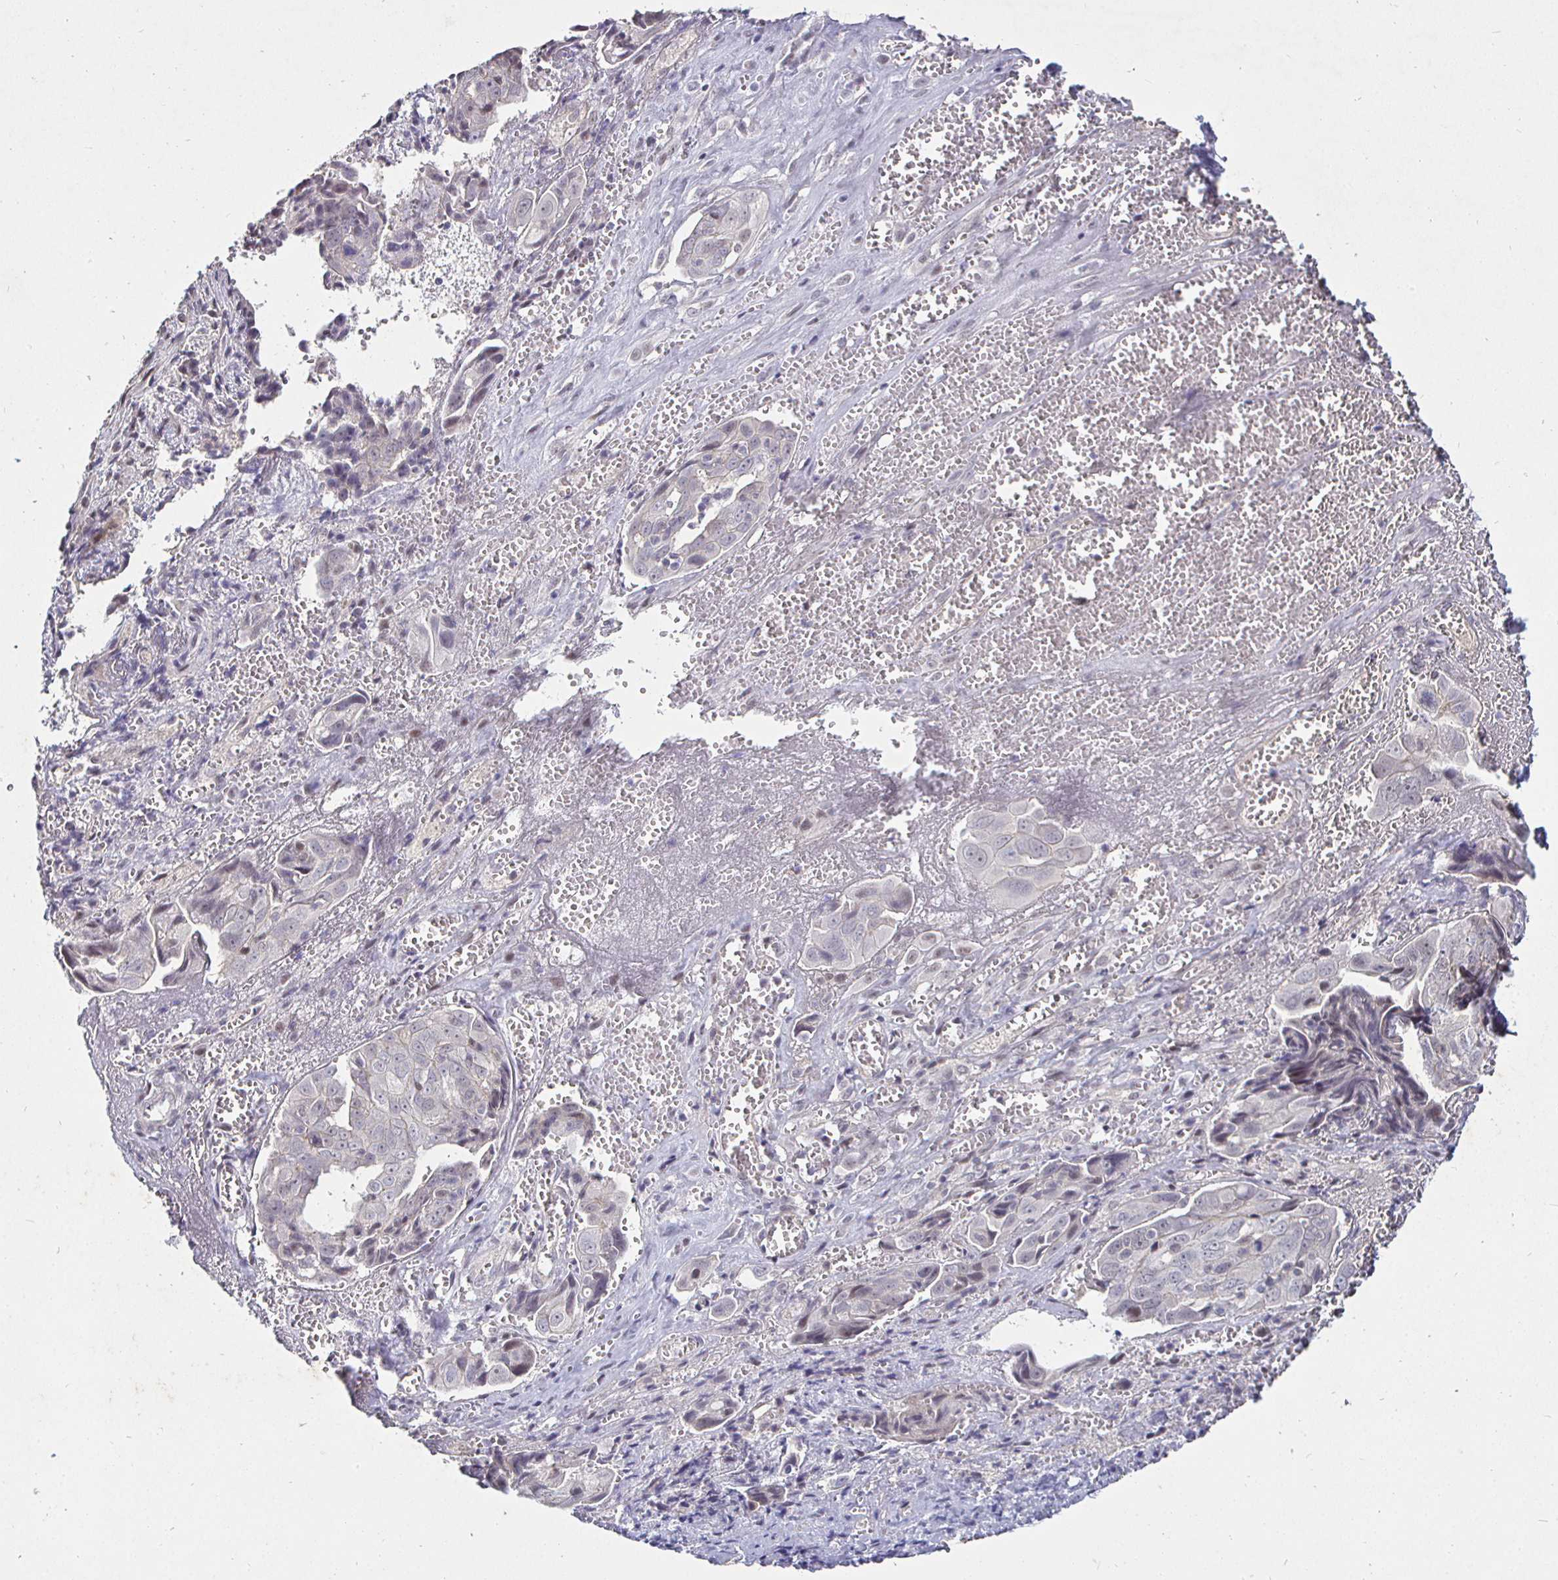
{"staining": {"intensity": "negative", "quantity": "none", "location": "none"}, "tissue": "ovarian cancer", "cell_type": "Tumor cells", "image_type": "cancer", "snomed": [{"axis": "morphology", "description": "Carcinoma, endometroid"}, {"axis": "topography", "description": "Ovary"}], "caption": "High magnification brightfield microscopy of ovarian cancer (endometroid carcinoma) stained with DAB (brown) and counterstained with hematoxylin (blue): tumor cells show no significant expression. (Stains: DAB (3,3'-diaminobenzidine) immunohistochemistry with hematoxylin counter stain, Microscopy: brightfield microscopy at high magnification).", "gene": "MLH1", "patient": {"sex": "female", "age": 70}}